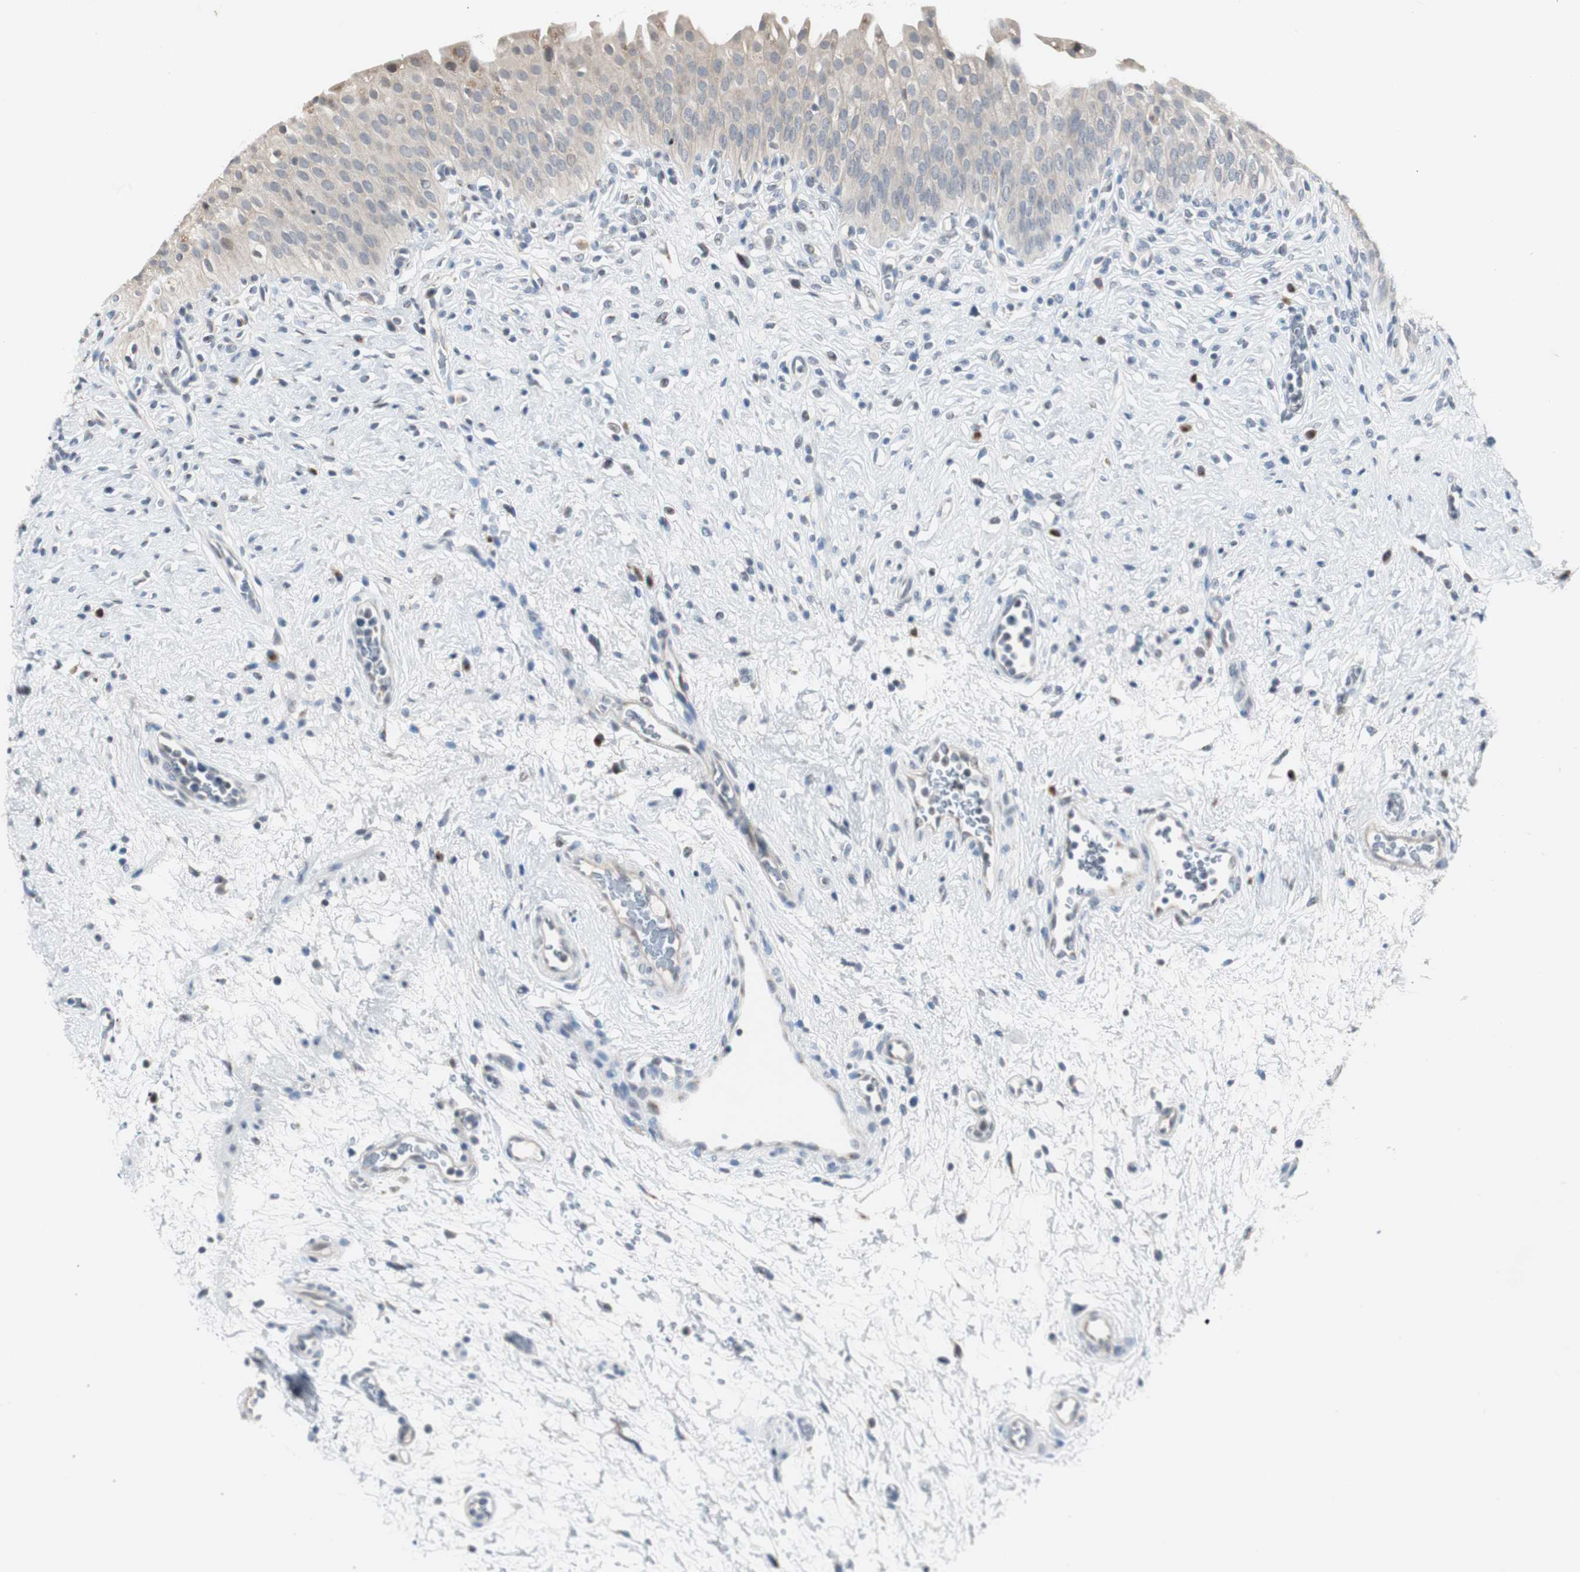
{"staining": {"intensity": "weak", "quantity": "<25%", "location": "cytoplasmic/membranous"}, "tissue": "urinary bladder", "cell_type": "Urothelial cells", "image_type": "normal", "snomed": [{"axis": "morphology", "description": "Normal tissue, NOS"}, {"axis": "morphology", "description": "Urothelial carcinoma, High grade"}, {"axis": "topography", "description": "Urinary bladder"}], "caption": "IHC of unremarkable urinary bladder shows no positivity in urothelial cells. The staining was performed using DAB (3,3'-diaminobenzidine) to visualize the protein expression in brown, while the nuclei were stained in blue with hematoxylin (Magnification: 20x).", "gene": "SOX30", "patient": {"sex": "male", "age": 46}}